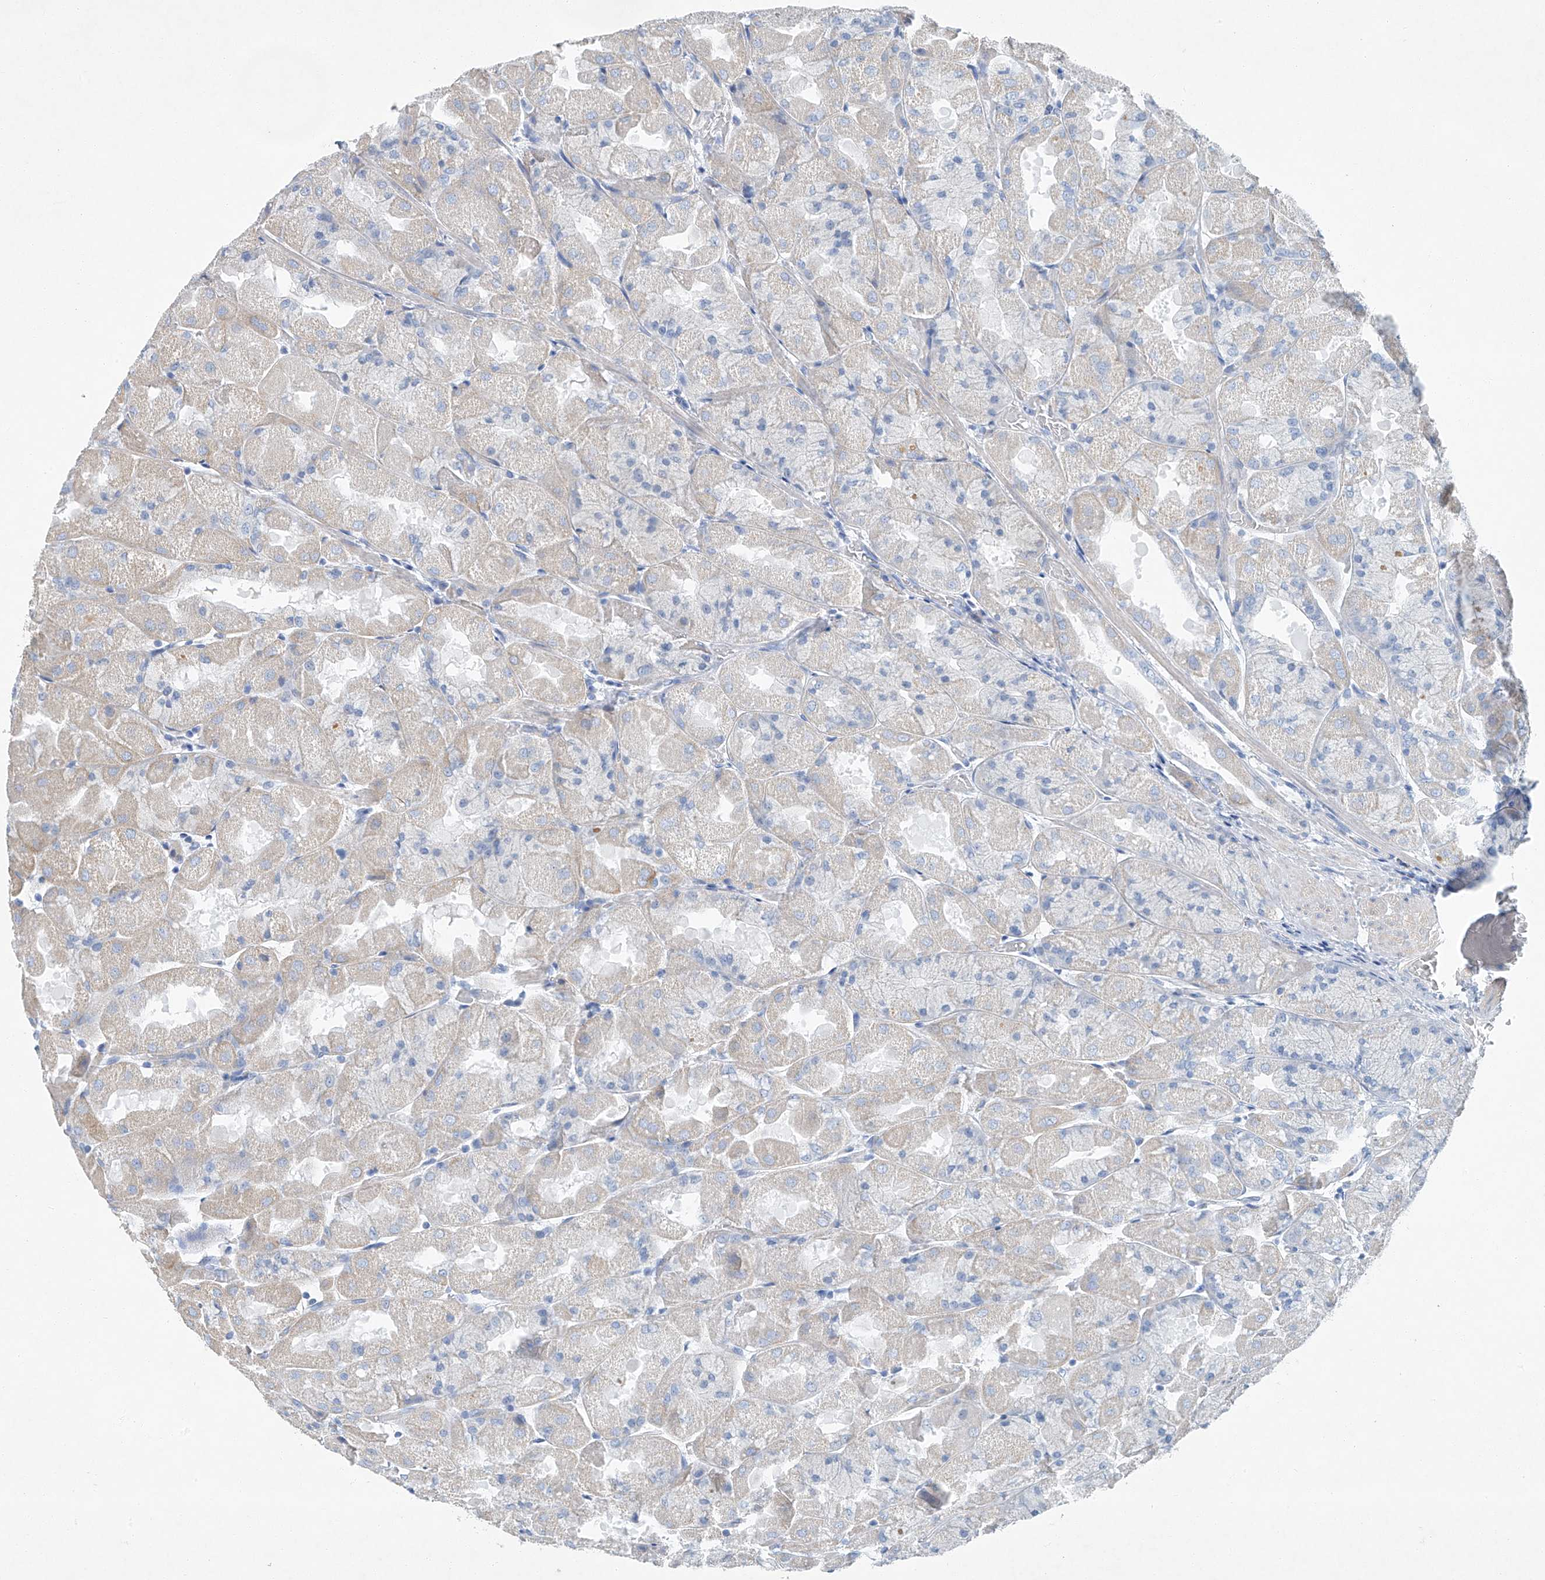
{"staining": {"intensity": "weak", "quantity": "<25%", "location": "cytoplasmic/membranous"}, "tissue": "stomach", "cell_type": "Glandular cells", "image_type": "normal", "snomed": [{"axis": "morphology", "description": "Normal tissue, NOS"}, {"axis": "topography", "description": "Stomach"}], "caption": "DAB (3,3'-diaminobenzidine) immunohistochemical staining of benign stomach shows no significant expression in glandular cells. (Stains: DAB (3,3'-diaminobenzidine) immunohistochemistry (IHC) with hematoxylin counter stain, Microscopy: brightfield microscopy at high magnification).", "gene": "C1orf87", "patient": {"sex": "female", "age": 61}}